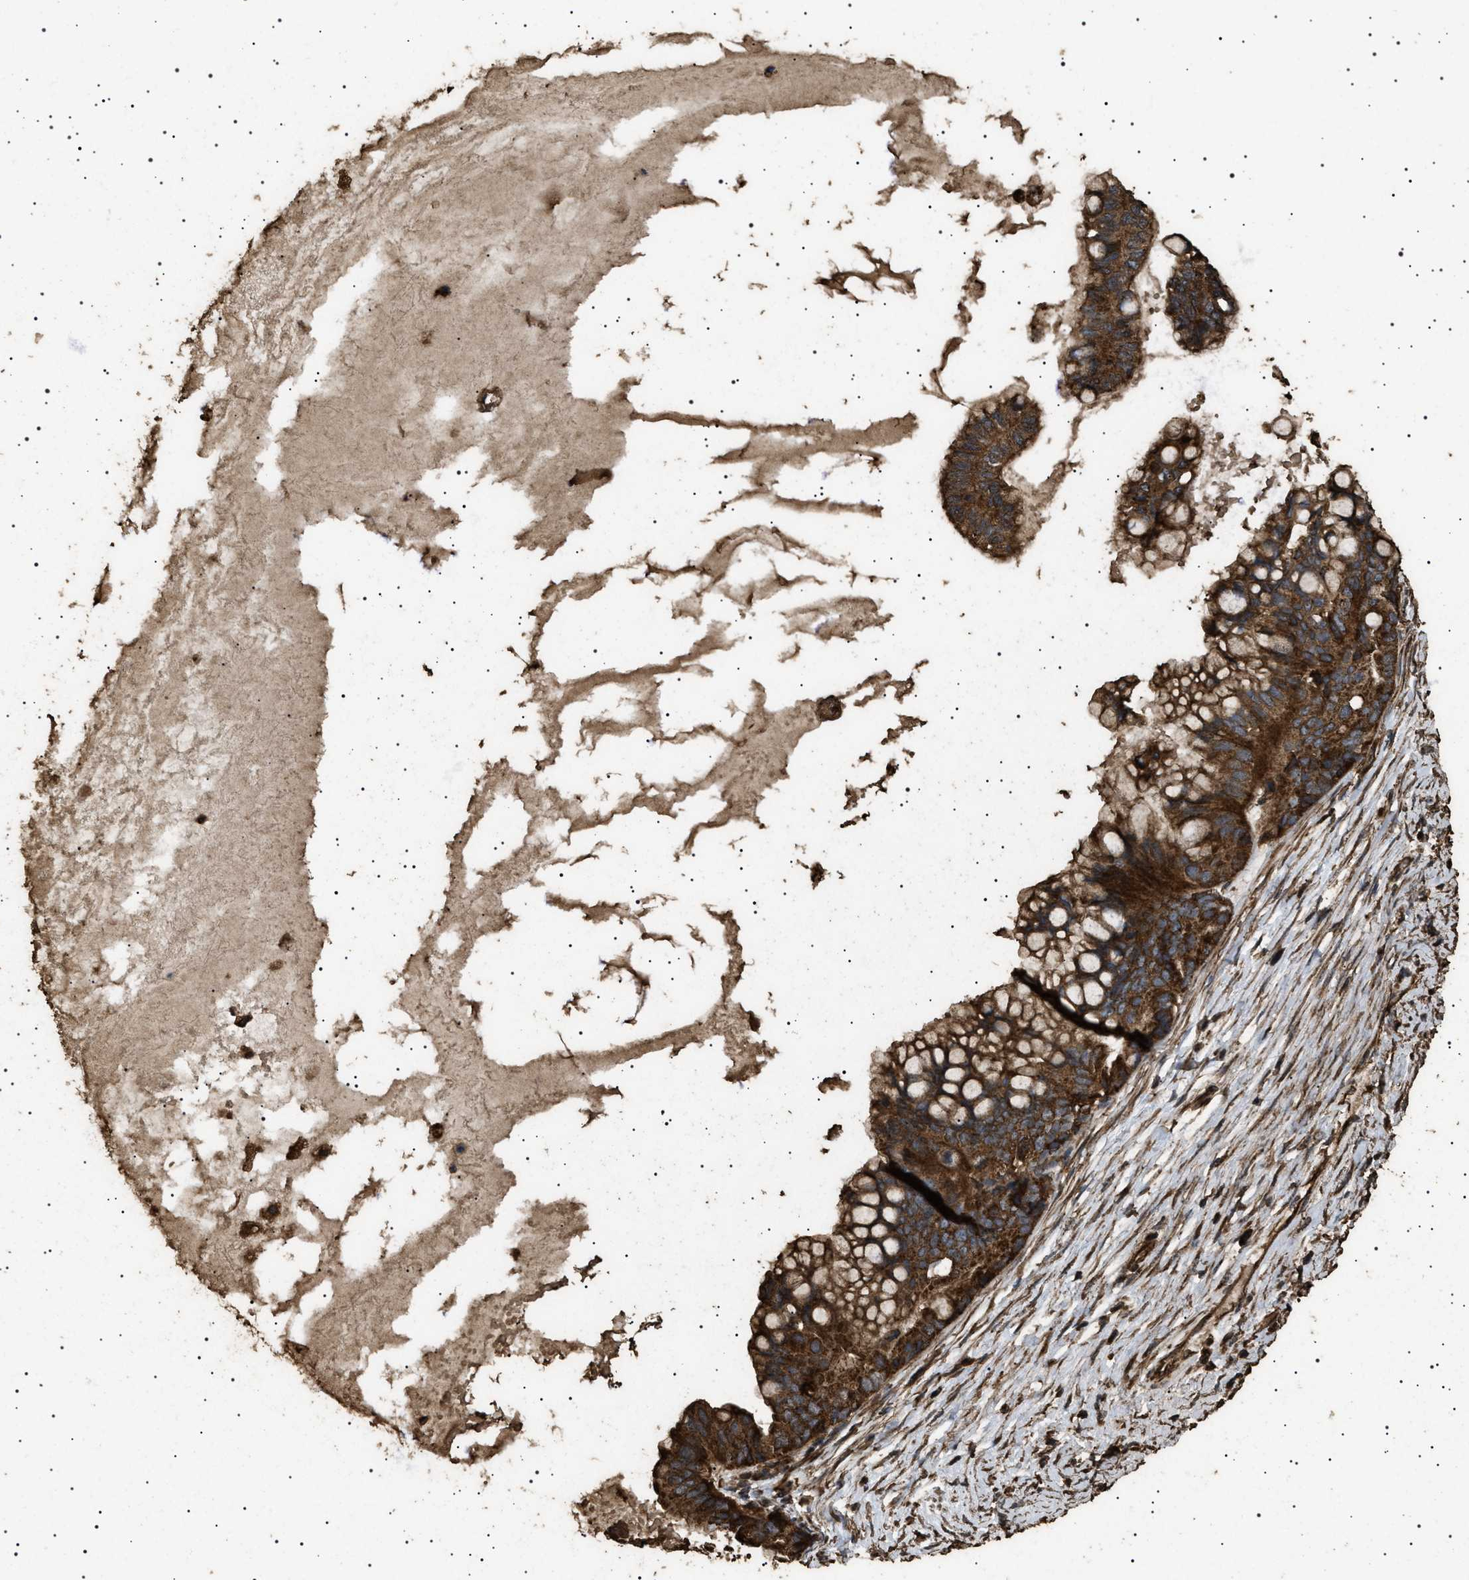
{"staining": {"intensity": "strong", "quantity": ">75%", "location": "cytoplasmic/membranous"}, "tissue": "ovarian cancer", "cell_type": "Tumor cells", "image_type": "cancer", "snomed": [{"axis": "morphology", "description": "Cystadenocarcinoma, mucinous, NOS"}, {"axis": "topography", "description": "Ovary"}], "caption": "Immunohistochemical staining of ovarian cancer shows high levels of strong cytoplasmic/membranous expression in about >75% of tumor cells. (Brightfield microscopy of DAB IHC at high magnification).", "gene": "CYRIA", "patient": {"sex": "female", "age": 80}}